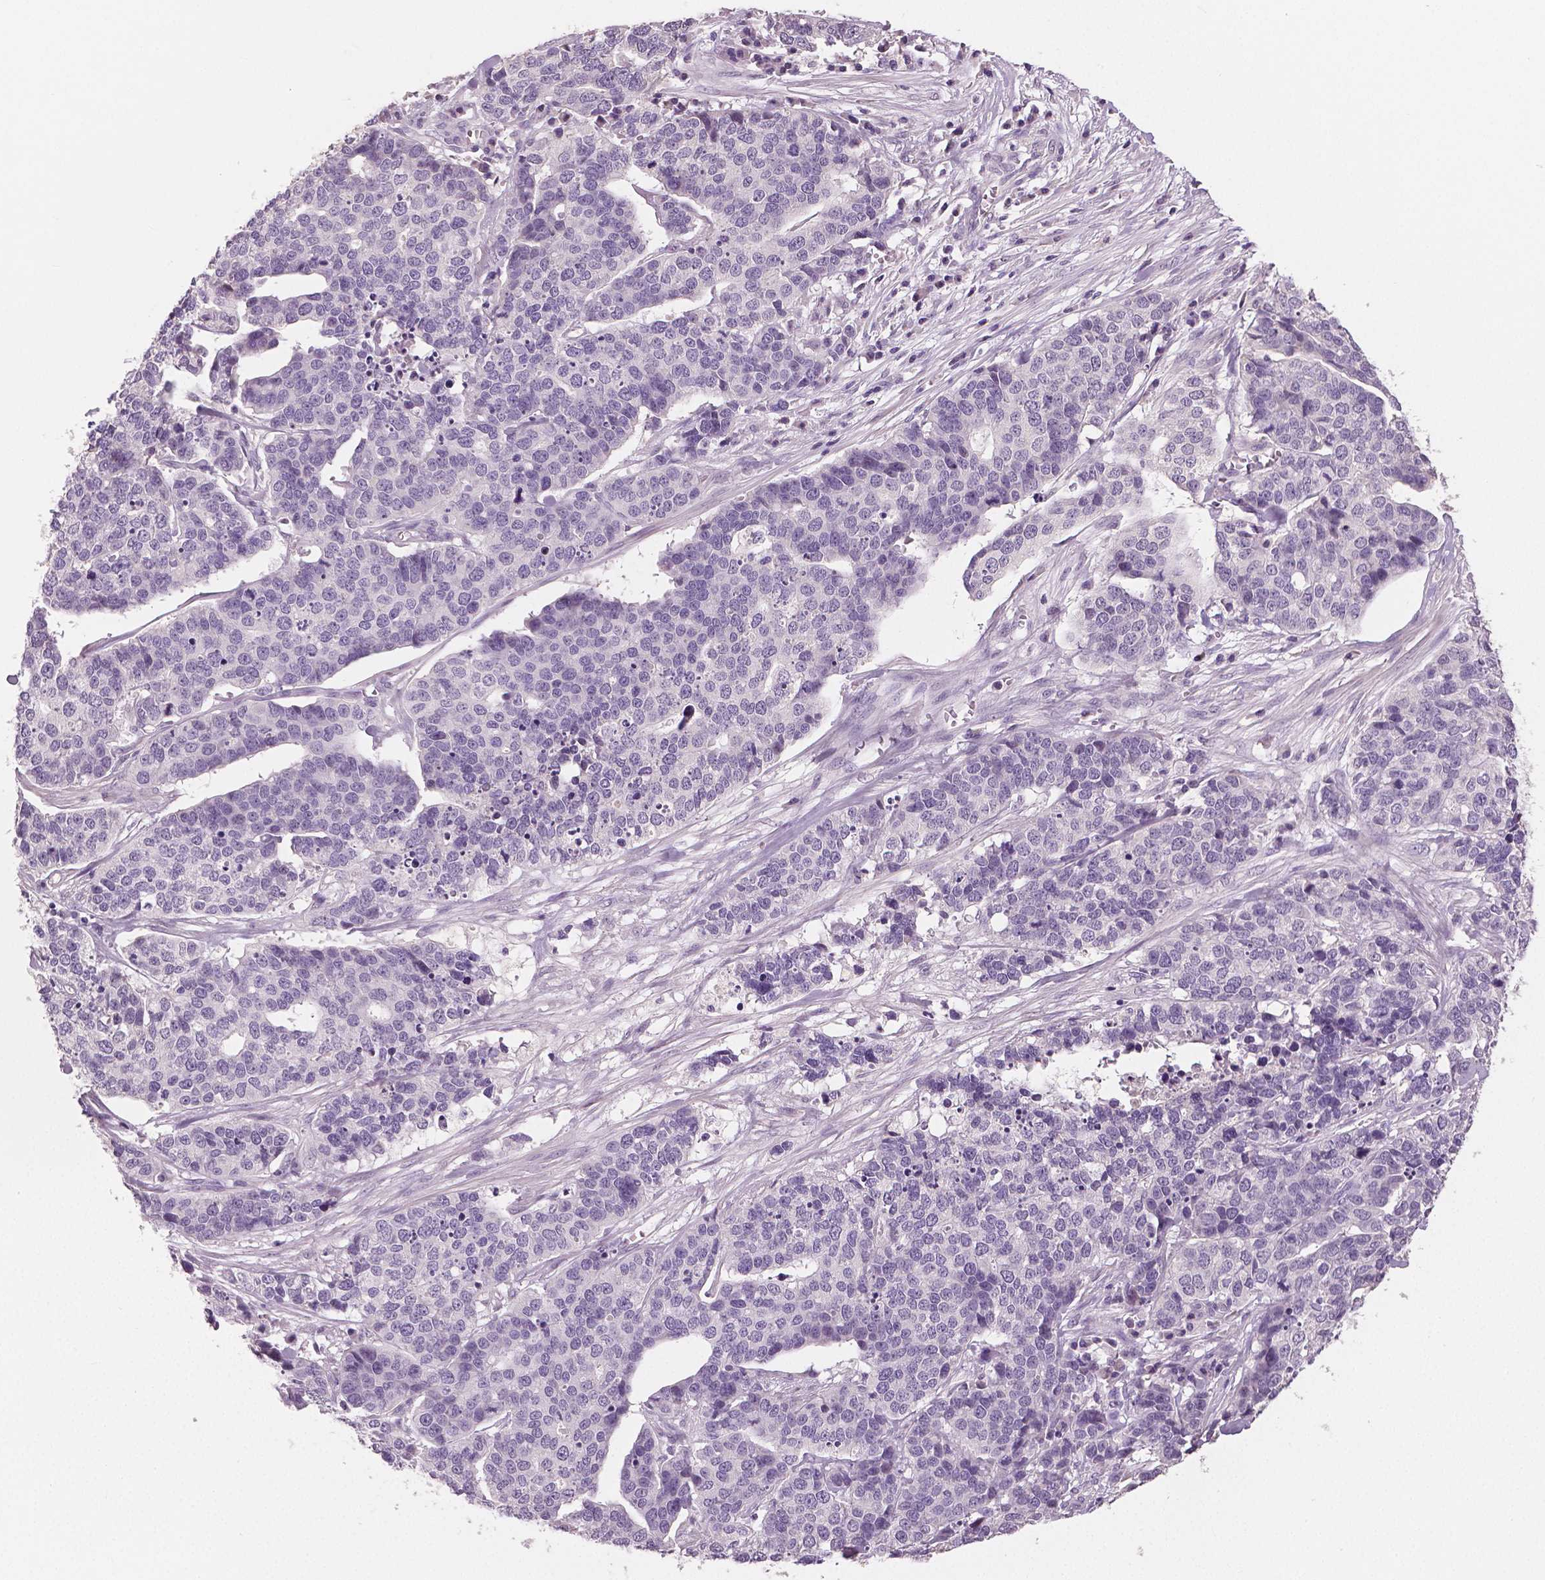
{"staining": {"intensity": "negative", "quantity": "none", "location": "none"}, "tissue": "ovarian cancer", "cell_type": "Tumor cells", "image_type": "cancer", "snomed": [{"axis": "morphology", "description": "Carcinoma, endometroid"}, {"axis": "topography", "description": "Ovary"}], "caption": "Tumor cells are negative for protein expression in human endometroid carcinoma (ovarian).", "gene": "NECAB1", "patient": {"sex": "female", "age": 65}}